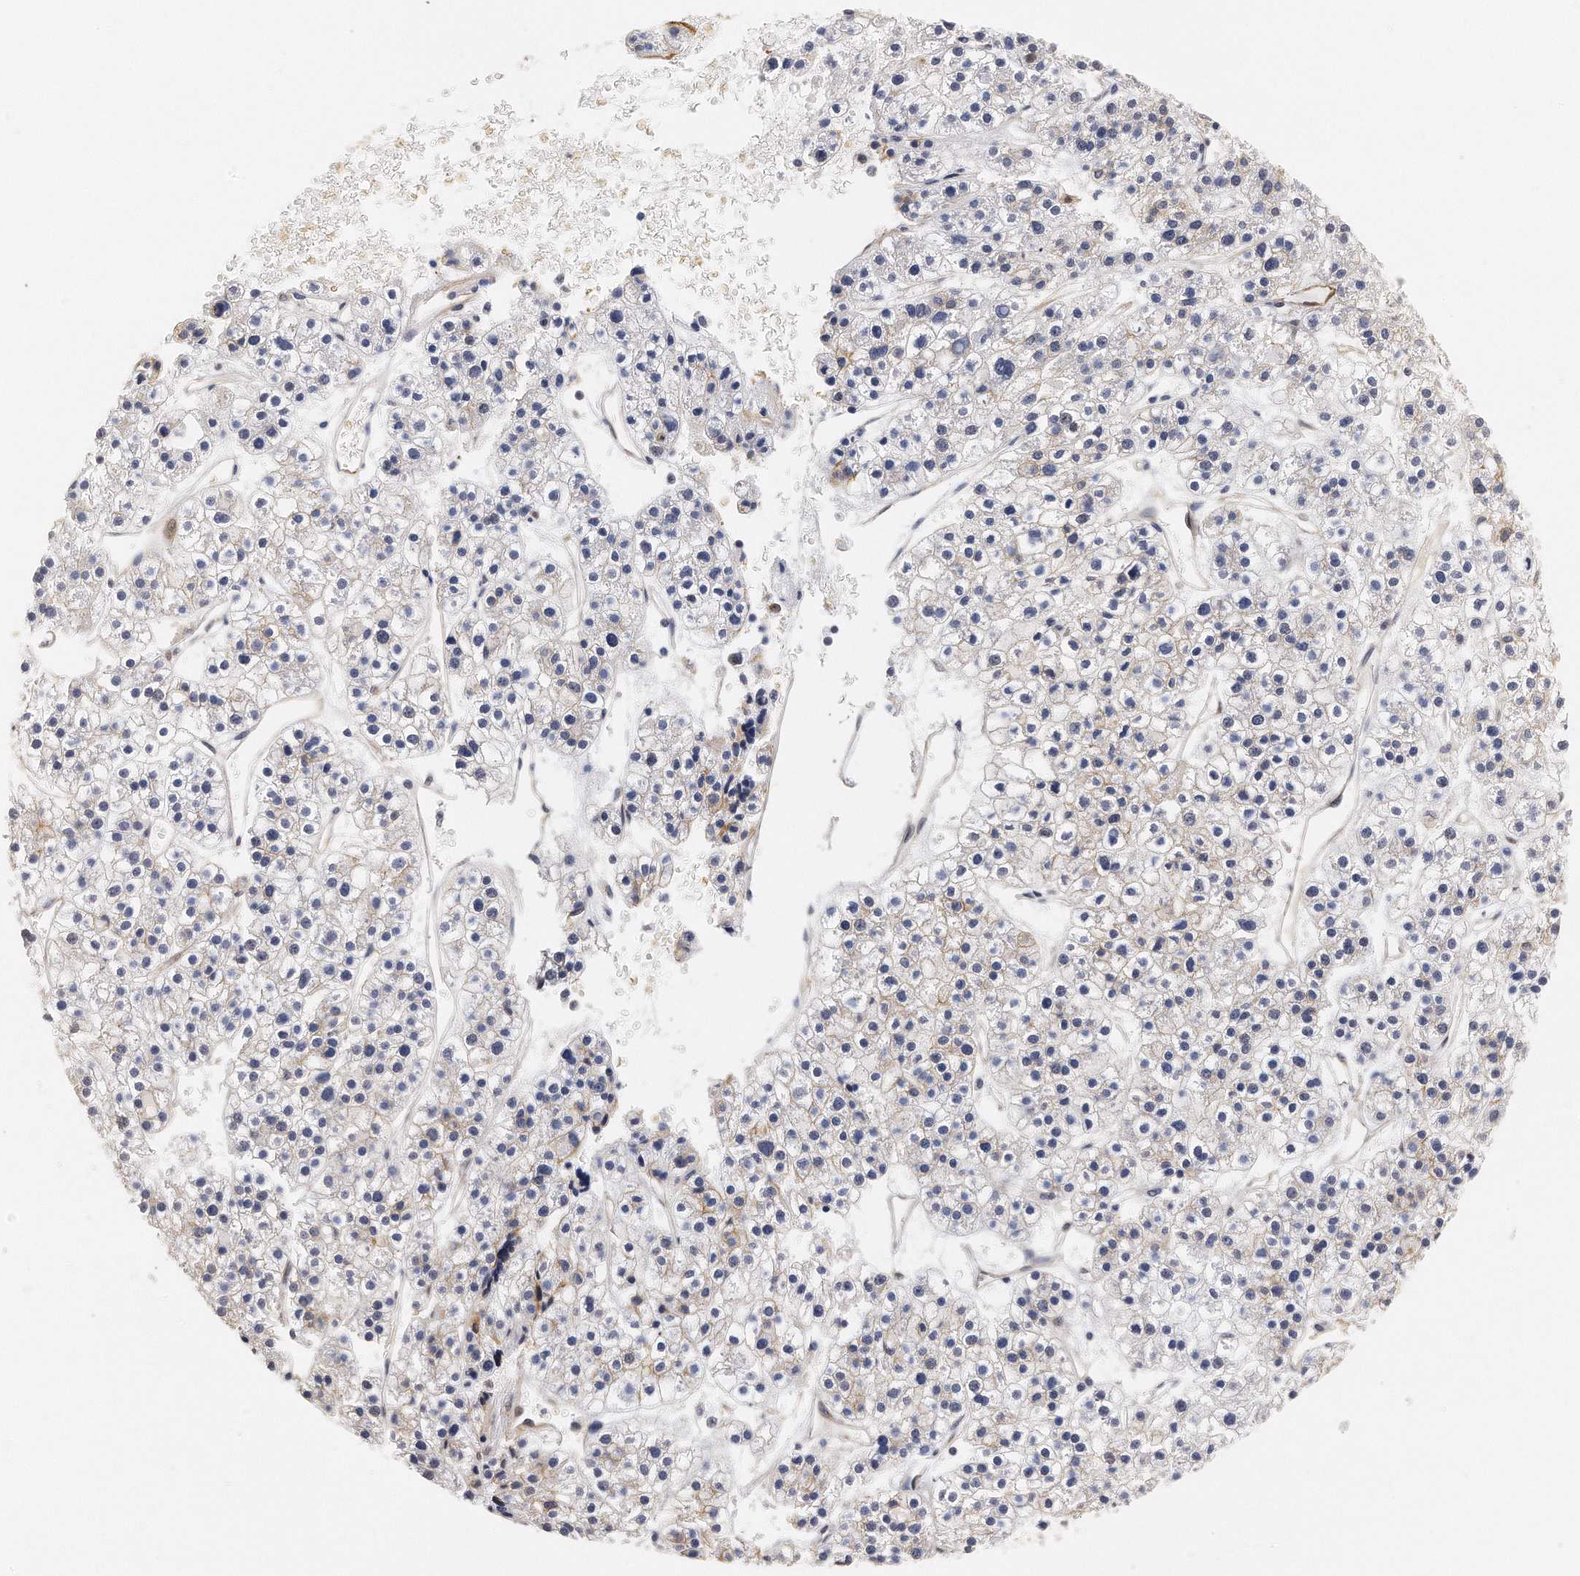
{"staining": {"intensity": "negative", "quantity": "none", "location": "none"}, "tissue": "liver cancer", "cell_type": "Tumor cells", "image_type": "cancer", "snomed": [{"axis": "morphology", "description": "Carcinoma, Hepatocellular, NOS"}, {"axis": "topography", "description": "Liver"}], "caption": "The histopathology image demonstrates no staining of tumor cells in liver hepatocellular carcinoma.", "gene": "CHST7", "patient": {"sex": "female", "age": 85}}